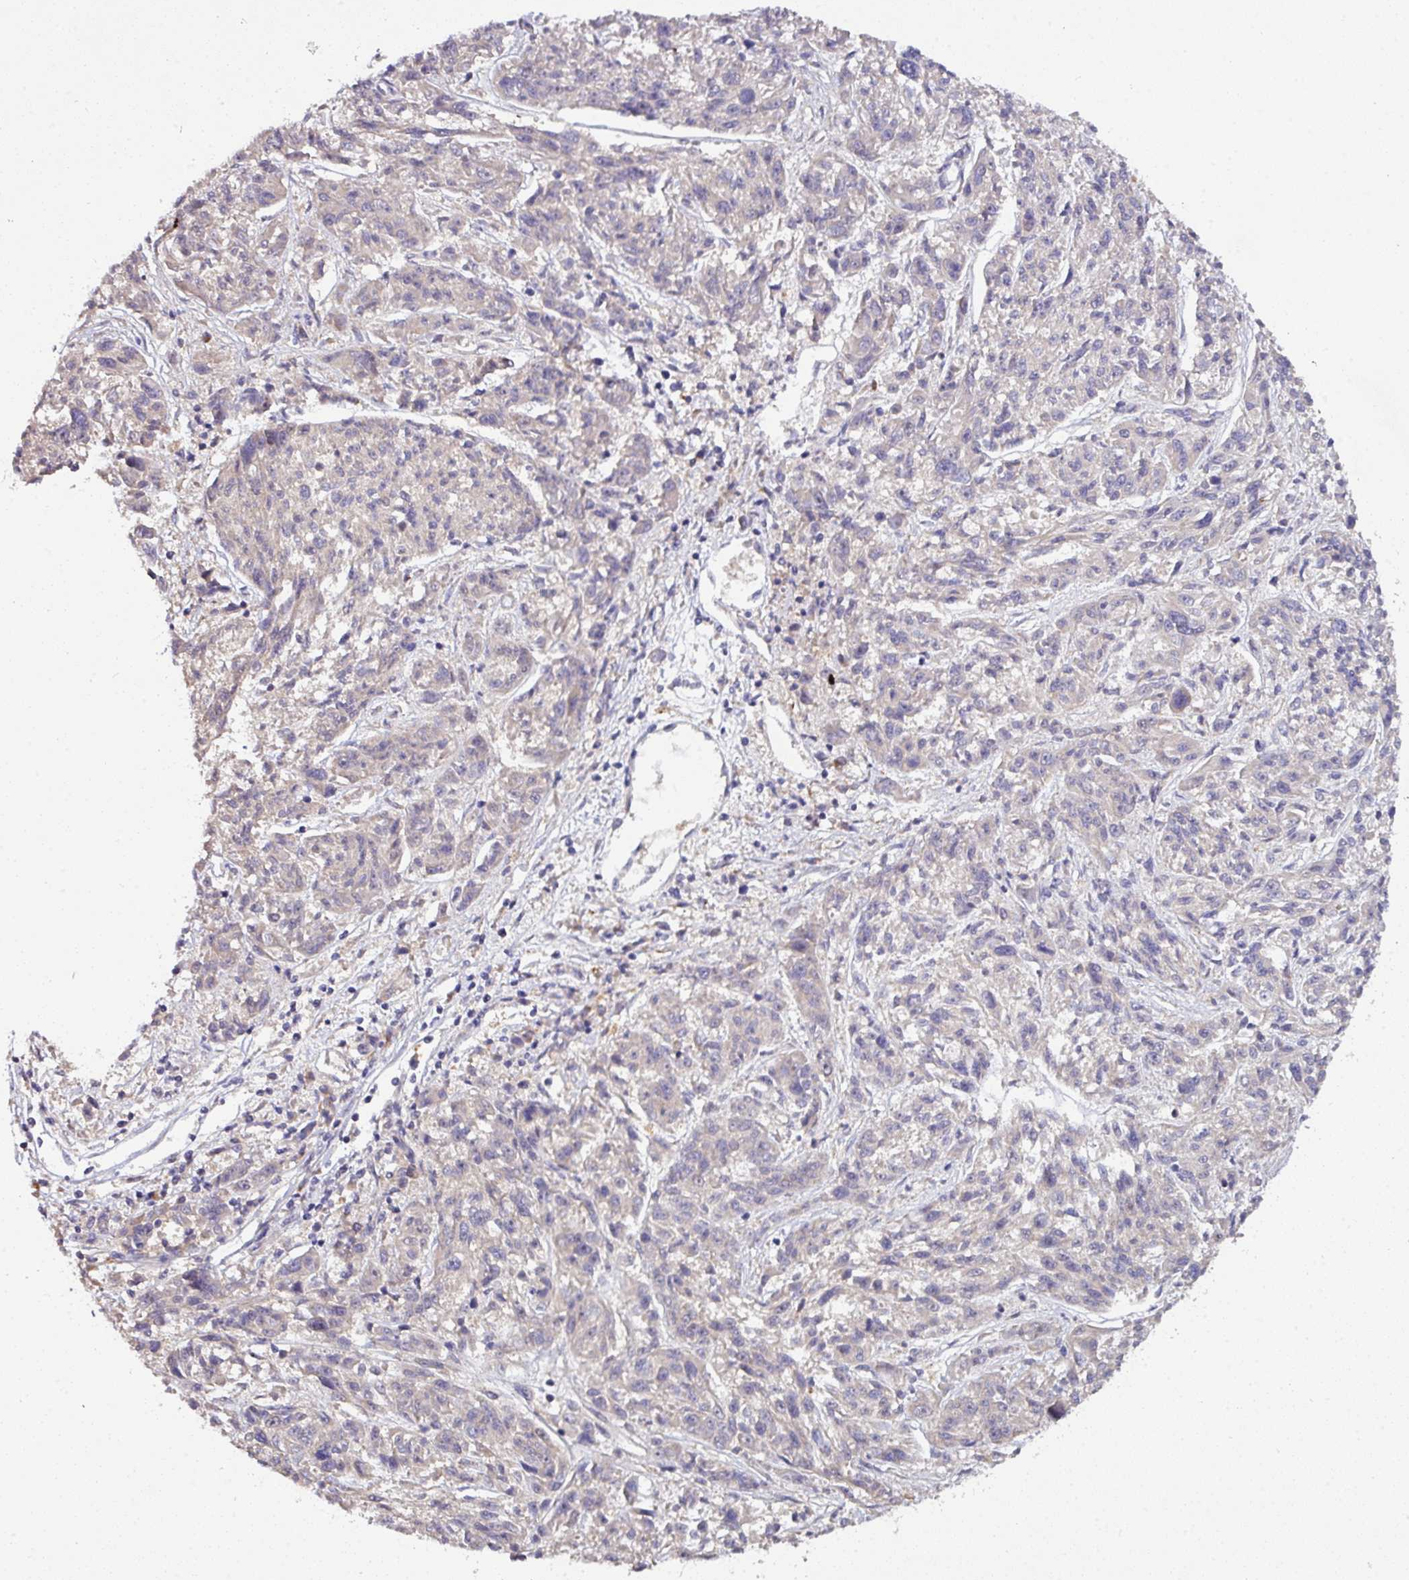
{"staining": {"intensity": "negative", "quantity": "none", "location": "none"}, "tissue": "melanoma", "cell_type": "Tumor cells", "image_type": "cancer", "snomed": [{"axis": "morphology", "description": "Malignant melanoma, NOS"}, {"axis": "topography", "description": "Skin"}], "caption": "Tumor cells show no significant protein staining in melanoma.", "gene": "AEBP2", "patient": {"sex": "male", "age": 53}}